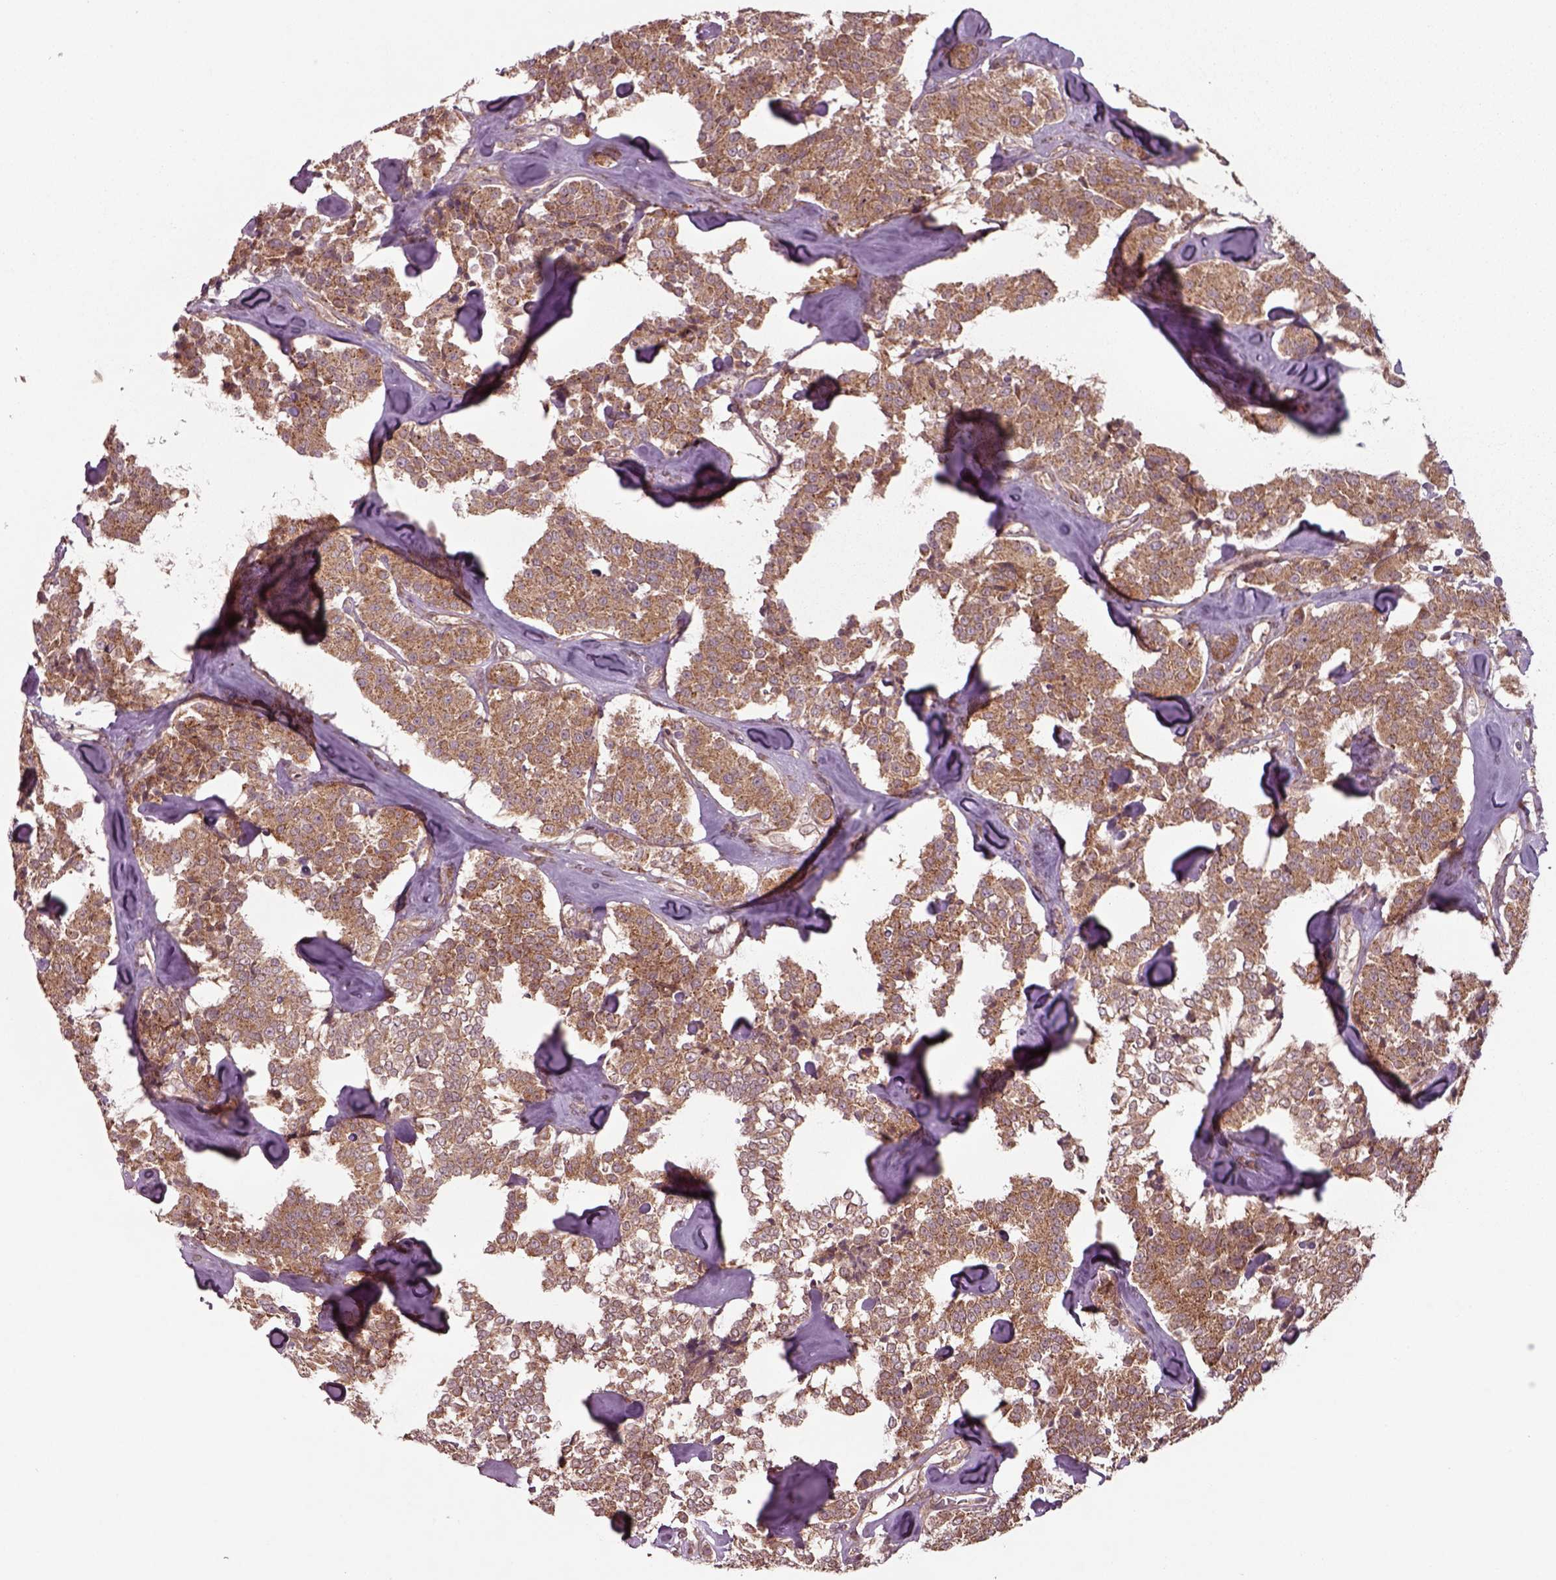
{"staining": {"intensity": "moderate", "quantity": ">75%", "location": "cytoplasmic/membranous"}, "tissue": "carcinoid", "cell_type": "Tumor cells", "image_type": "cancer", "snomed": [{"axis": "morphology", "description": "Carcinoid, malignant, NOS"}, {"axis": "topography", "description": "Pancreas"}], "caption": "Immunohistochemical staining of human carcinoid reveals moderate cytoplasmic/membranous protein expression in about >75% of tumor cells. (DAB IHC, brown staining for protein, blue staining for nuclei).", "gene": "CHMP3", "patient": {"sex": "male", "age": 41}}